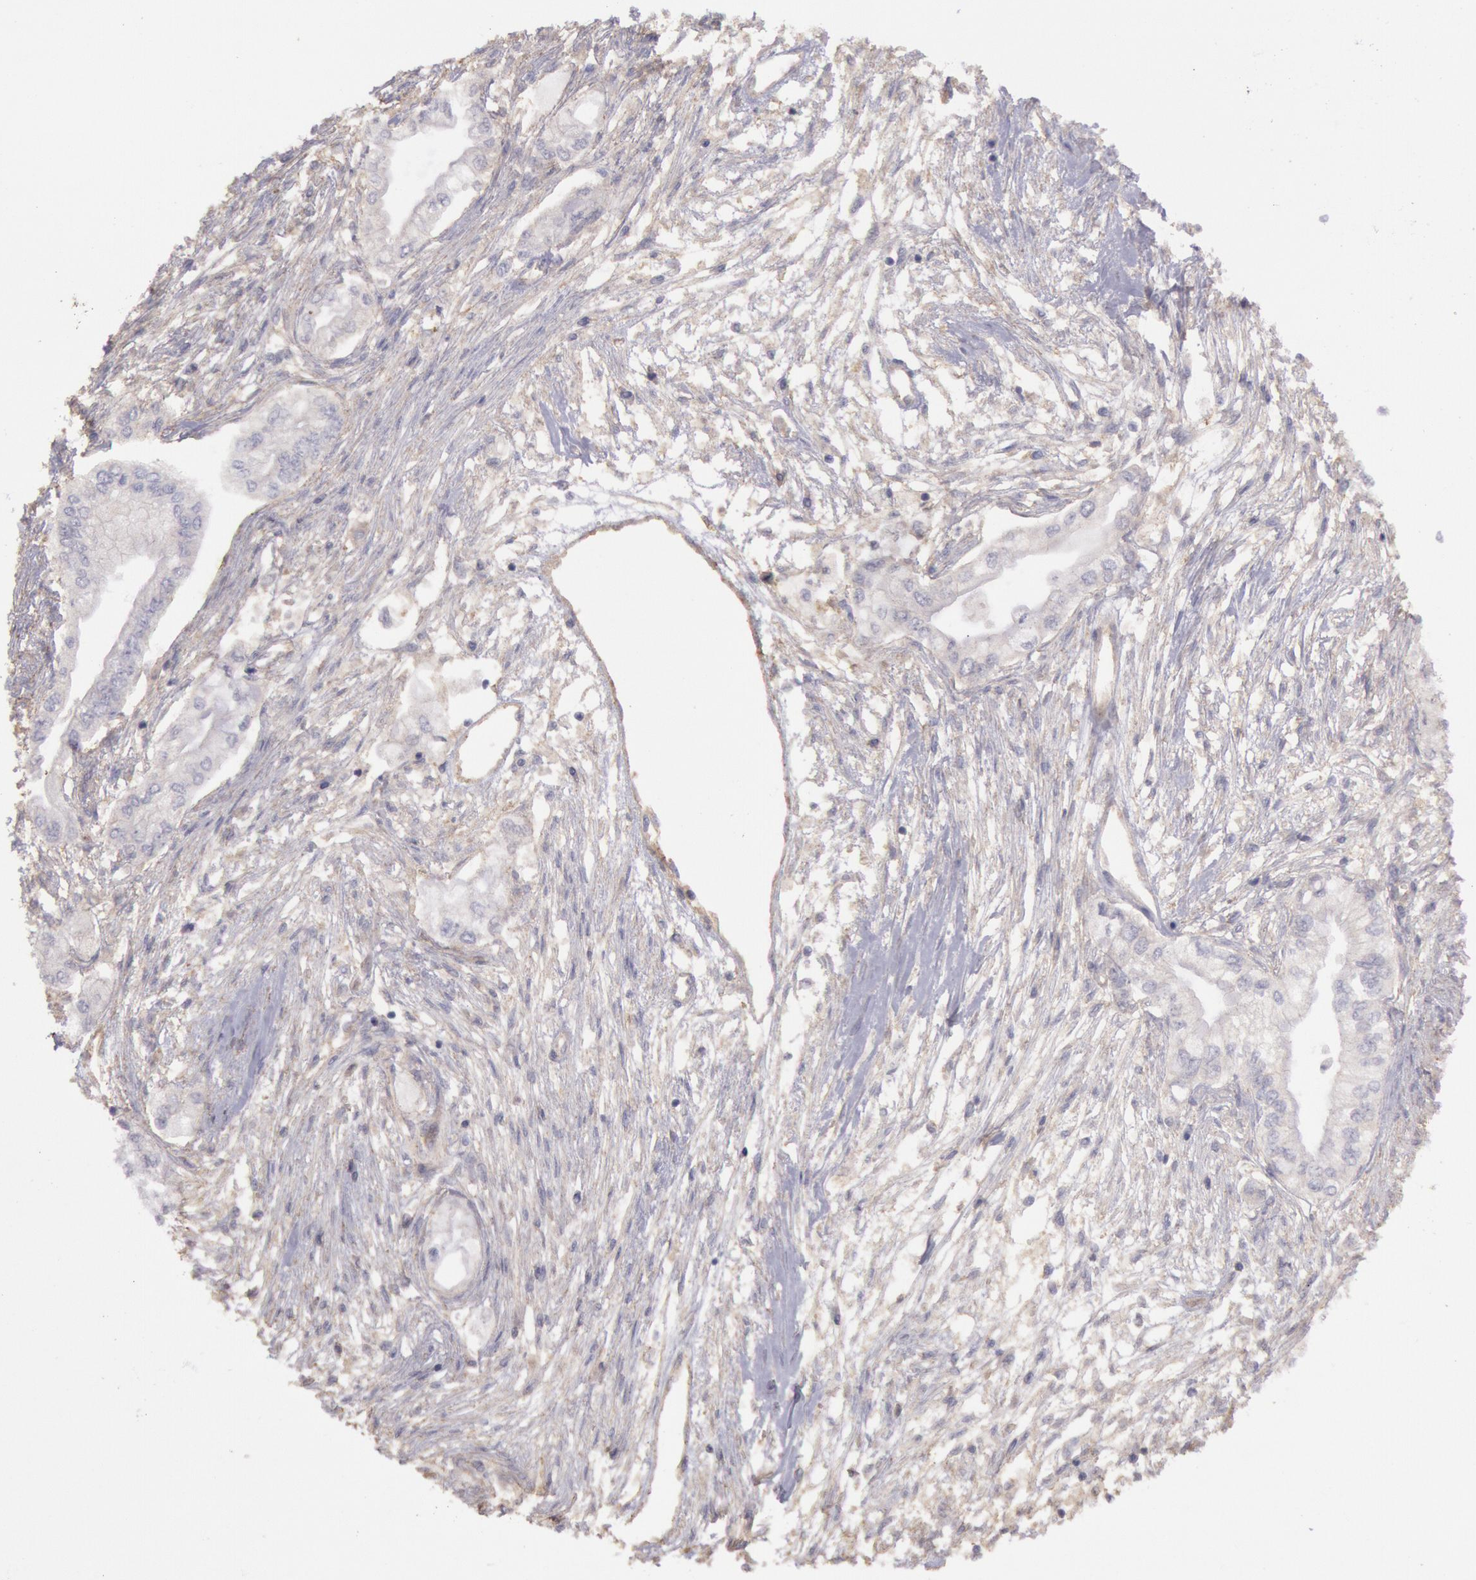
{"staining": {"intensity": "negative", "quantity": "none", "location": "none"}, "tissue": "pancreatic cancer", "cell_type": "Tumor cells", "image_type": "cancer", "snomed": [{"axis": "morphology", "description": "Adenocarcinoma, NOS"}, {"axis": "topography", "description": "Pancreas"}], "caption": "Pancreatic cancer (adenocarcinoma) stained for a protein using immunohistochemistry reveals no expression tumor cells.", "gene": "TRIB2", "patient": {"sex": "male", "age": 79}}